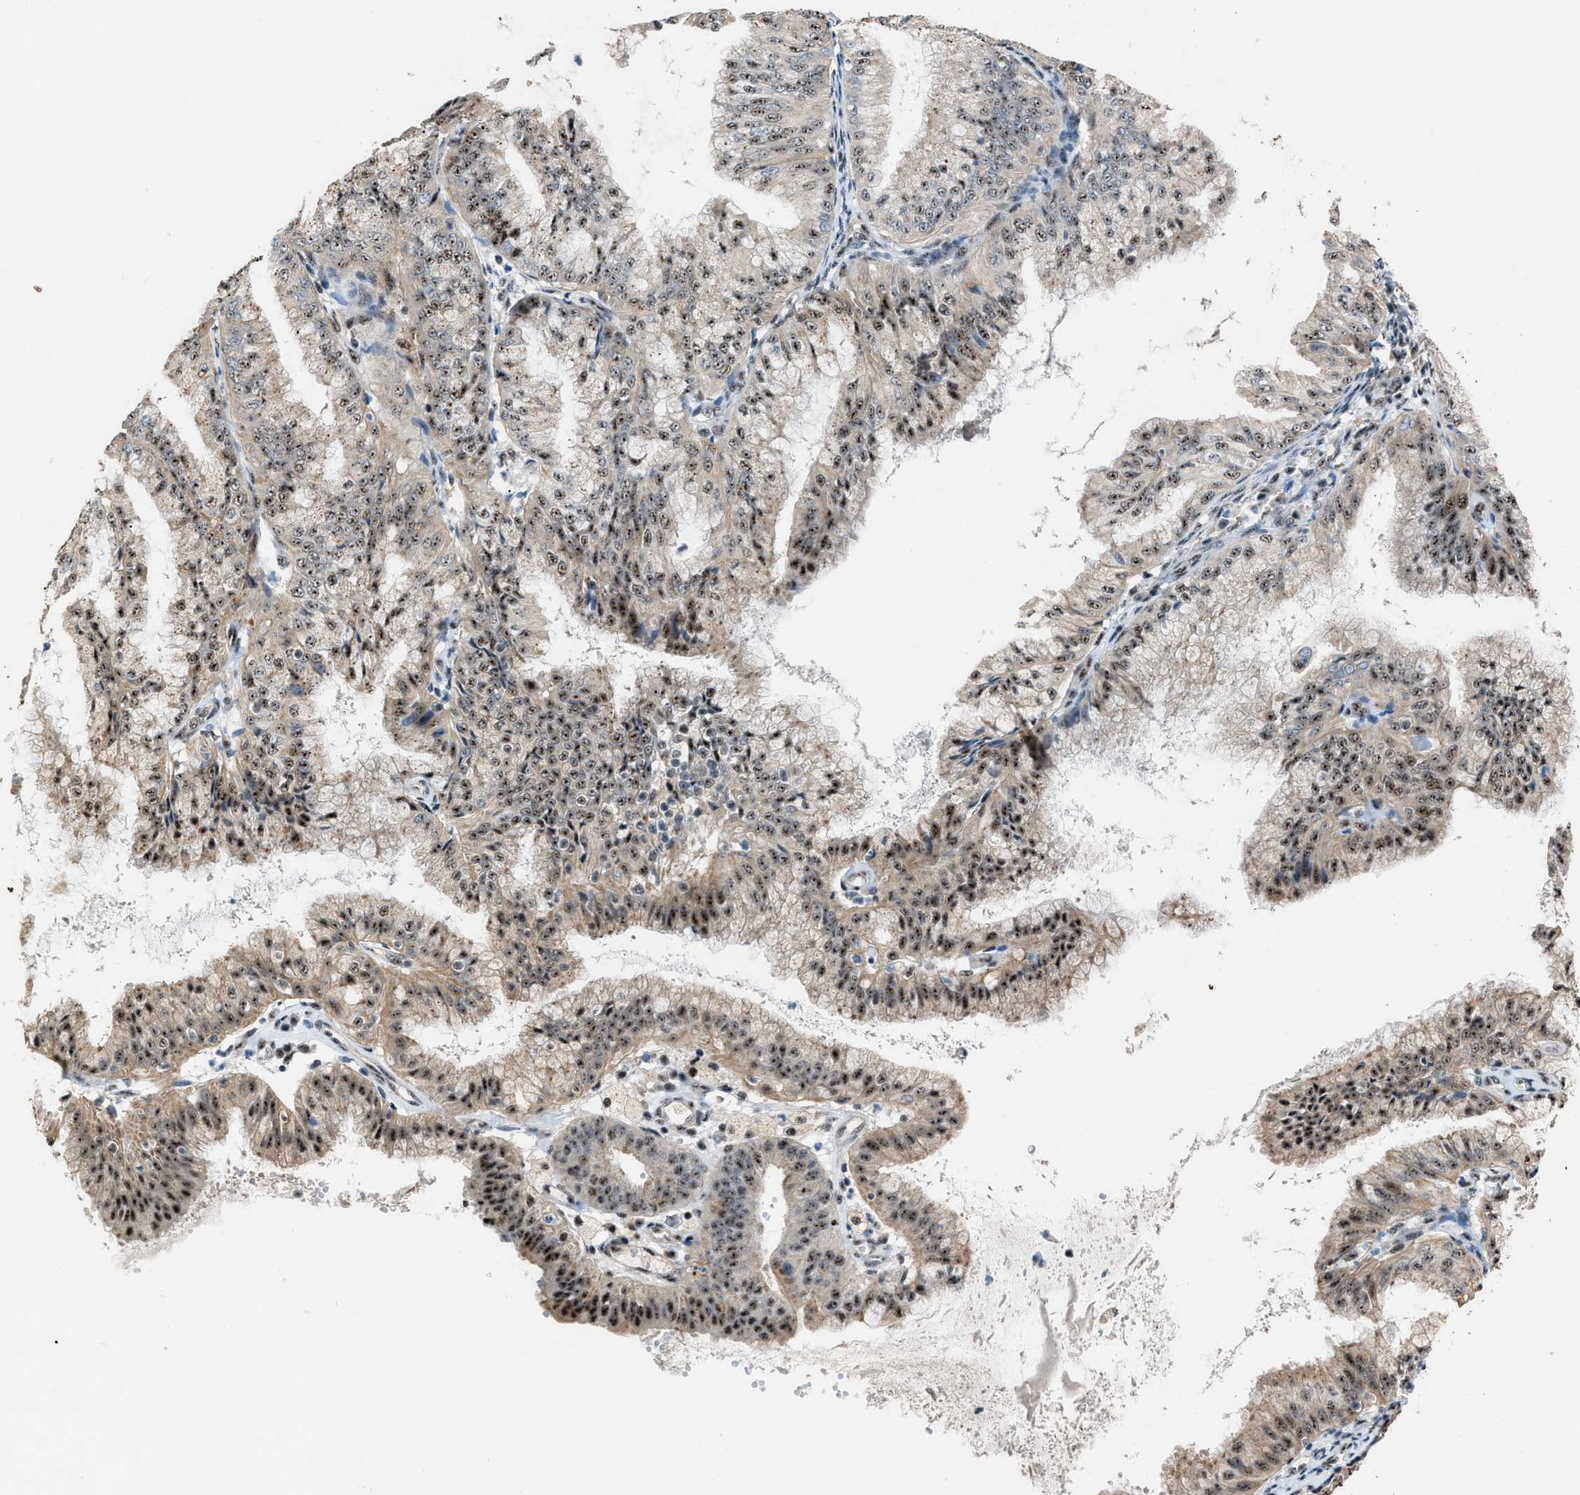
{"staining": {"intensity": "moderate", "quantity": ">75%", "location": "nuclear"}, "tissue": "endometrial cancer", "cell_type": "Tumor cells", "image_type": "cancer", "snomed": [{"axis": "morphology", "description": "Adenocarcinoma, NOS"}, {"axis": "topography", "description": "Endometrium"}], "caption": "Immunohistochemical staining of adenocarcinoma (endometrial) displays medium levels of moderate nuclear protein expression in about >75% of tumor cells.", "gene": "CENPP", "patient": {"sex": "female", "age": 63}}